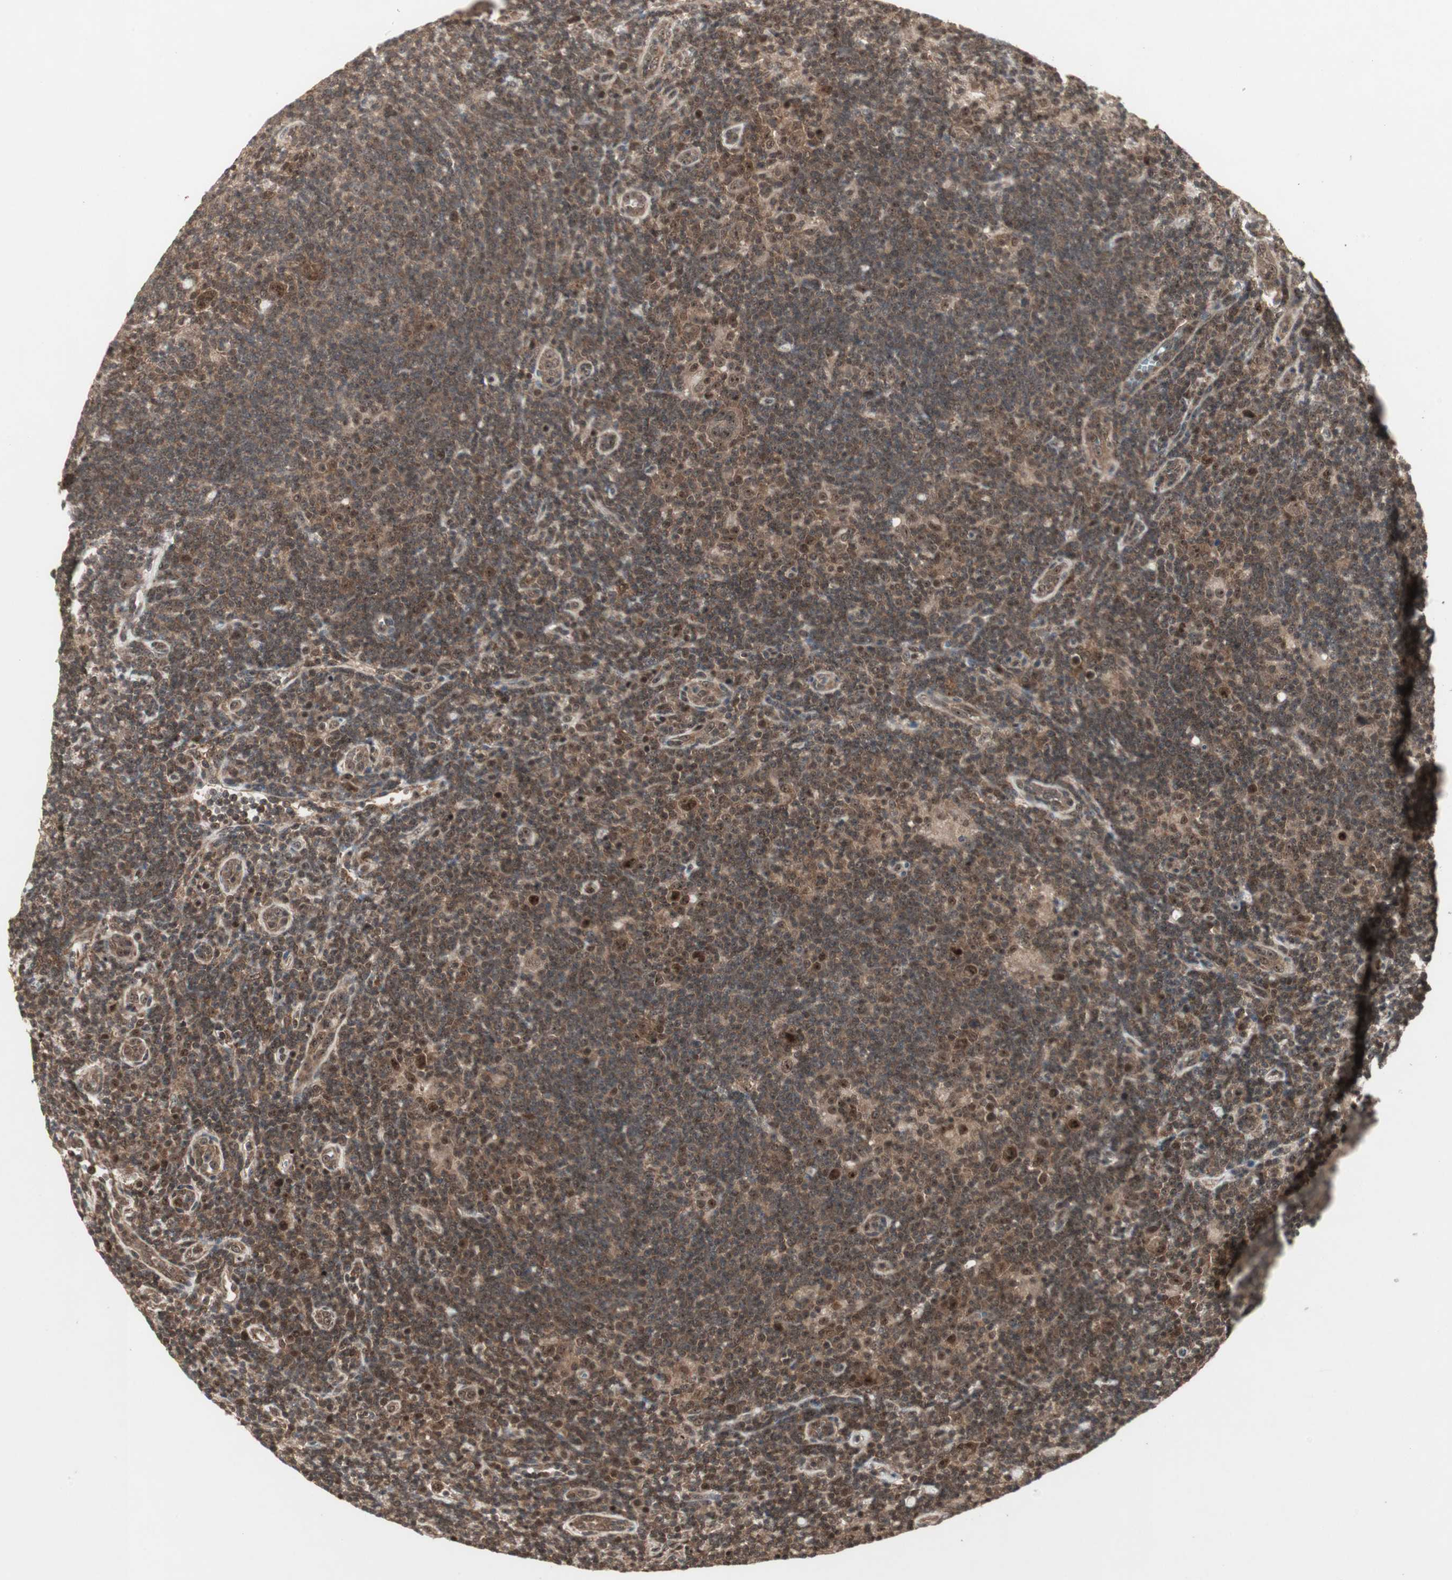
{"staining": {"intensity": "strong", "quantity": "25%-75%", "location": "cytoplasmic/membranous,nuclear"}, "tissue": "lymphoma", "cell_type": "Tumor cells", "image_type": "cancer", "snomed": [{"axis": "morphology", "description": "Hodgkin's disease, NOS"}, {"axis": "topography", "description": "Lymph node"}], "caption": "Immunohistochemistry (IHC) image of neoplastic tissue: Hodgkin's disease stained using immunohistochemistry demonstrates high levels of strong protein expression localized specifically in the cytoplasmic/membranous and nuclear of tumor cells, appearing as a cytoplasmic/membranous and nuclear brown color.", "gene": "CSNK2B", "patient": {"sex": "female", "age": 57}}